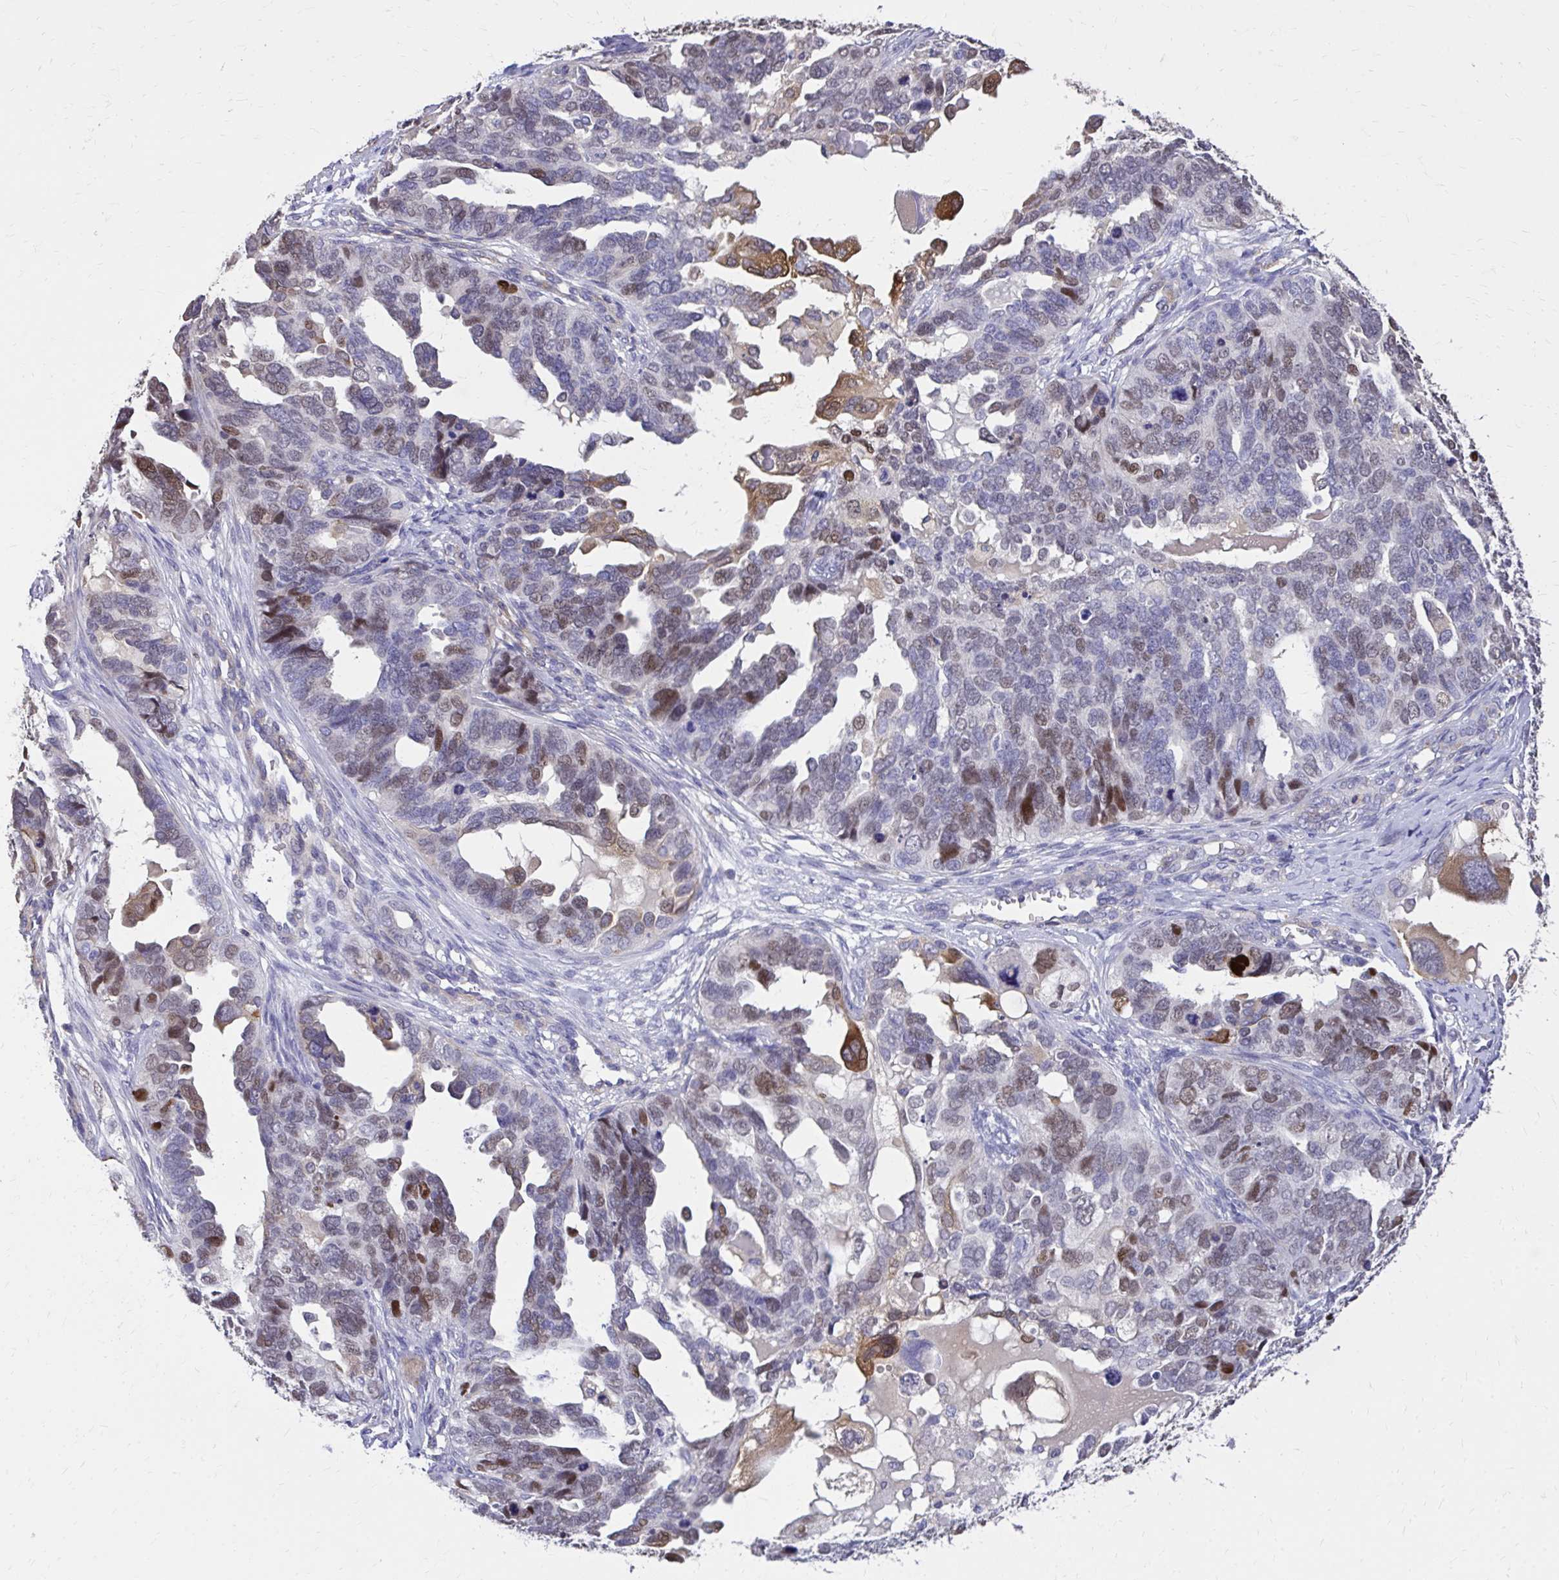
{"staining": {"intensity": "strong", "quantity": "<25%", "location": "cytoplasmic/membranous,nuclear"}, "tissue": "ovarian cancer", "cell_type": "Tumor cells", "image_type": "cancer", "snomed": [{"axis": "morphology", "description": "Cystadenocarcinoma, serous, NOS"}, {"axis": "topography", "description": "Ovary"}], "caption": "Ovarian cancer stained with immunohistochemistry (IHC) shows strong cytoplasmic/membranous and nuclear staining in about <25% of tumor cells. Ihc stains the protein in brown and the nuclei are stained blue.", "gene": "EPB41L1", "patient": {"sex": "female", "age": 51}}